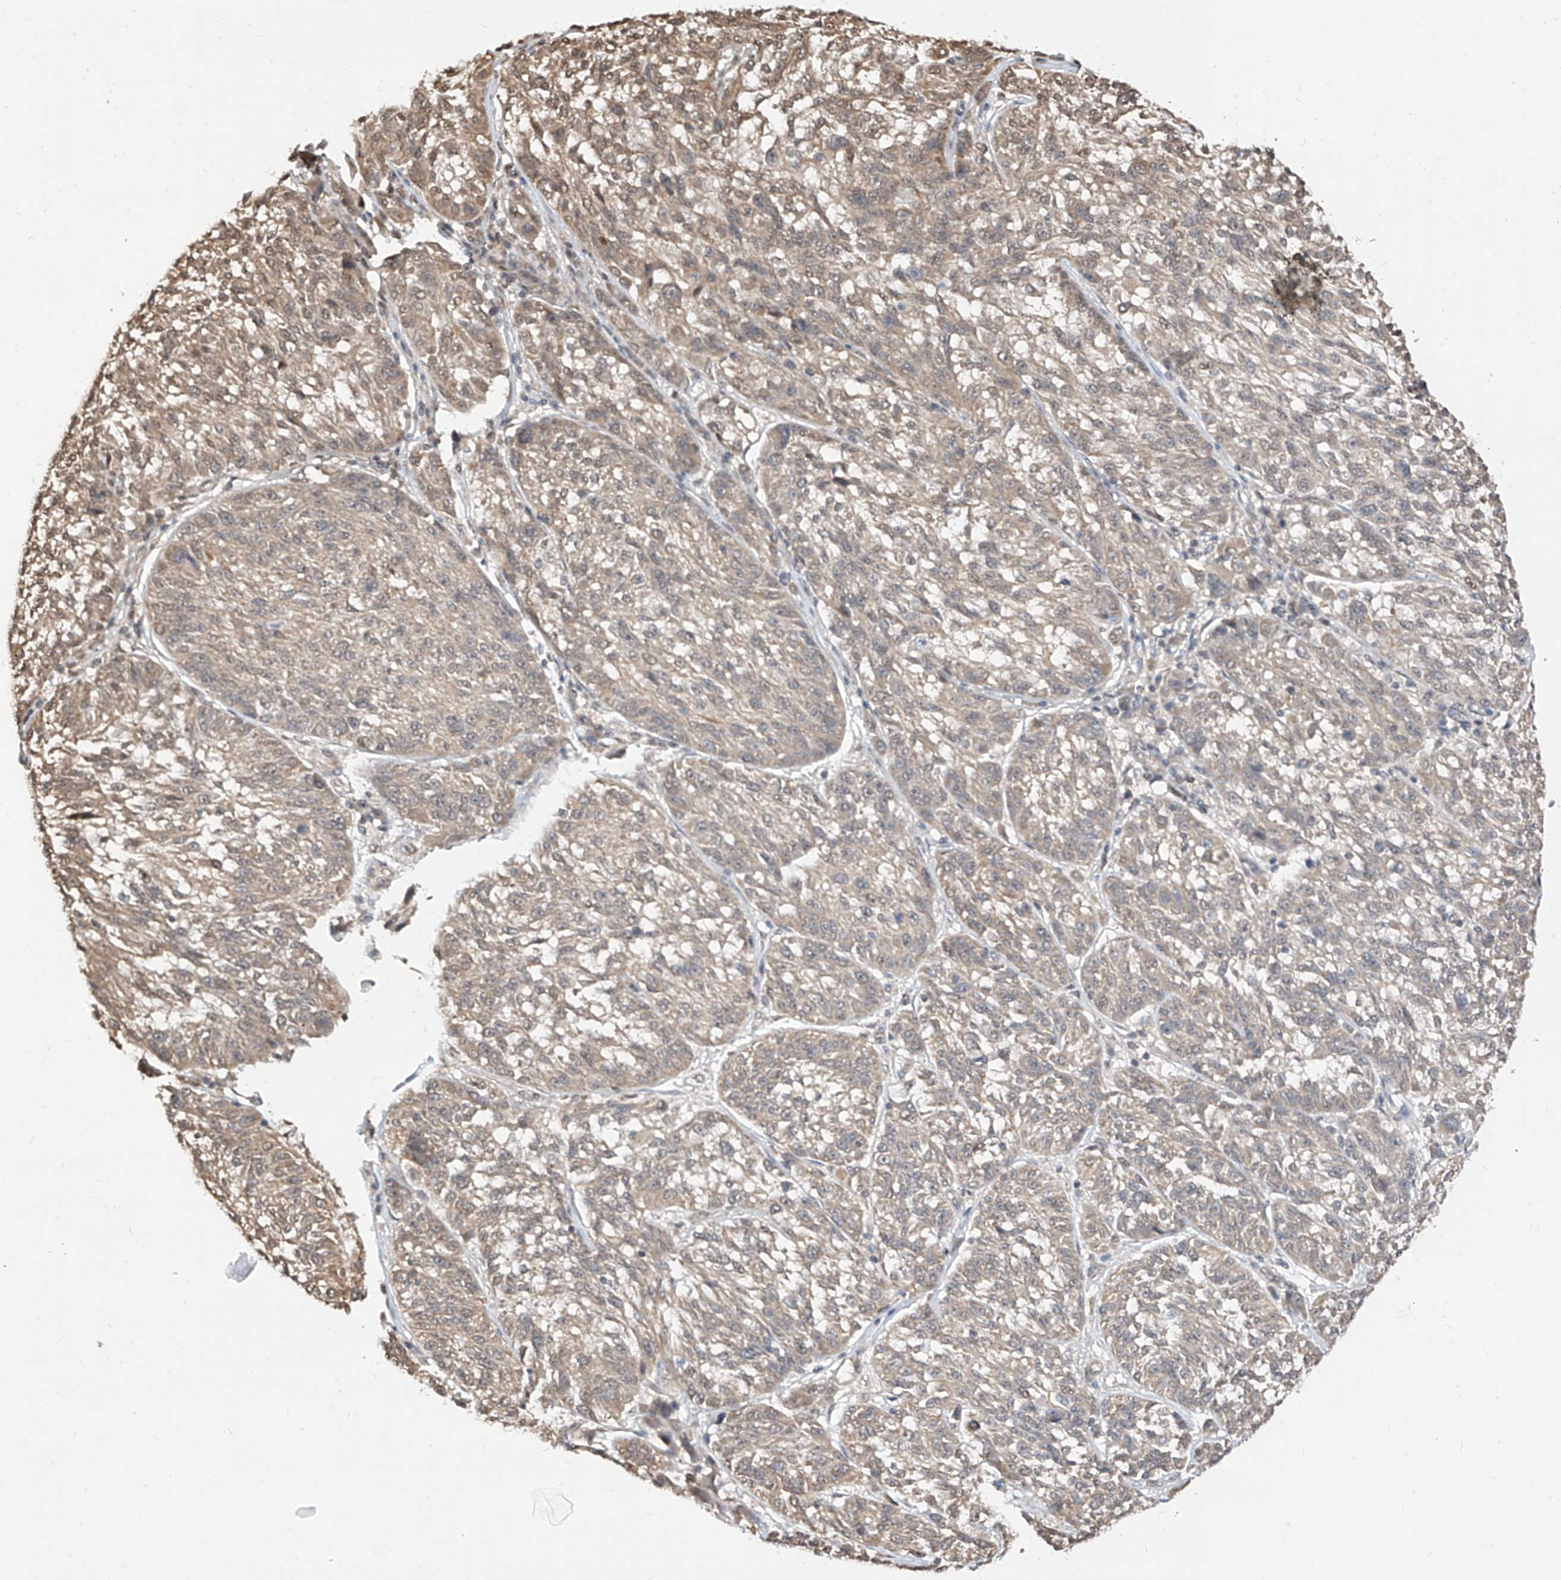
{"staining": {"intensity": "weak", "quantity": "<25%", "location": "cytoplasmic/membranous"}, "tissue": "melanoma", "cell_type": "Tumor cells", "image_type": "cancer", "snomed": [{"axis": "morphology", "description": "Malignant melanoma, NOS"}, {"axis": "topography", "description": "Skin"}], "caption": "The micrograph shows no staining of tumor cells in melanoma.", "gene": "C8orf82", "patient": {"sex": "male", "age": 53}}